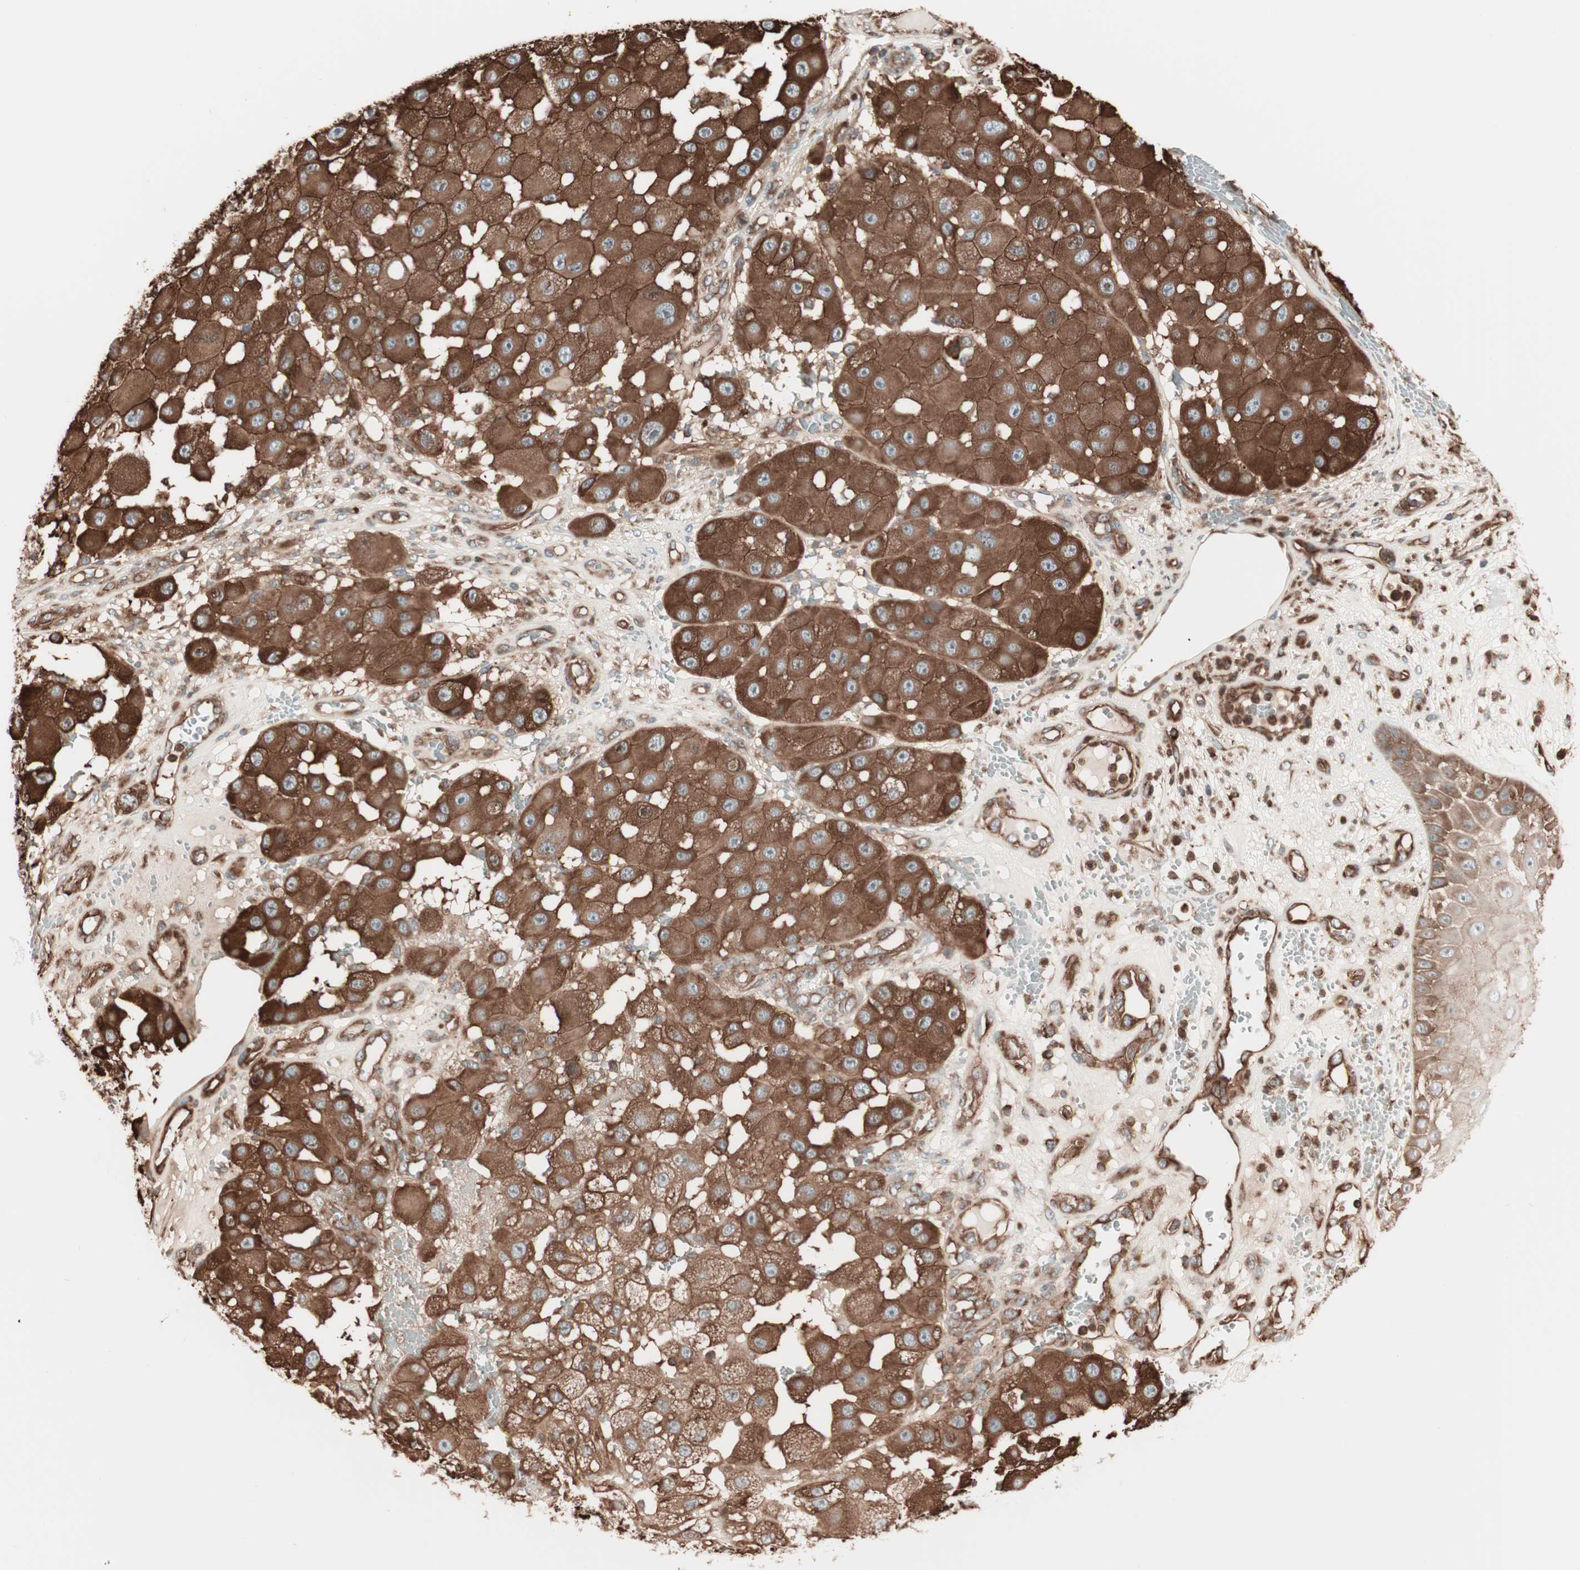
{"staining": {"intensity": "strong", "quantity": ">75%", "location": "cytoplasmic/membranous"}, "tissue": "melanoma", "cell_type": "Tumor cells", "image_type": "cancer", "snomed": [{"axis": "morphology", "description": "Malignant melanoma, NOS"}, {"axis": "topography", "description": "Skin"}], "caption": "An immunohistochemistry (IHC) photomicrograph of neoplastic tissue is shown. Protein staining in brown highlights strong cytoplasmic/membranous positivity in malignant melanoma within tumor cells.", "gene": "TCP11L1", "patient": {"sex": "female", "age": 81}}